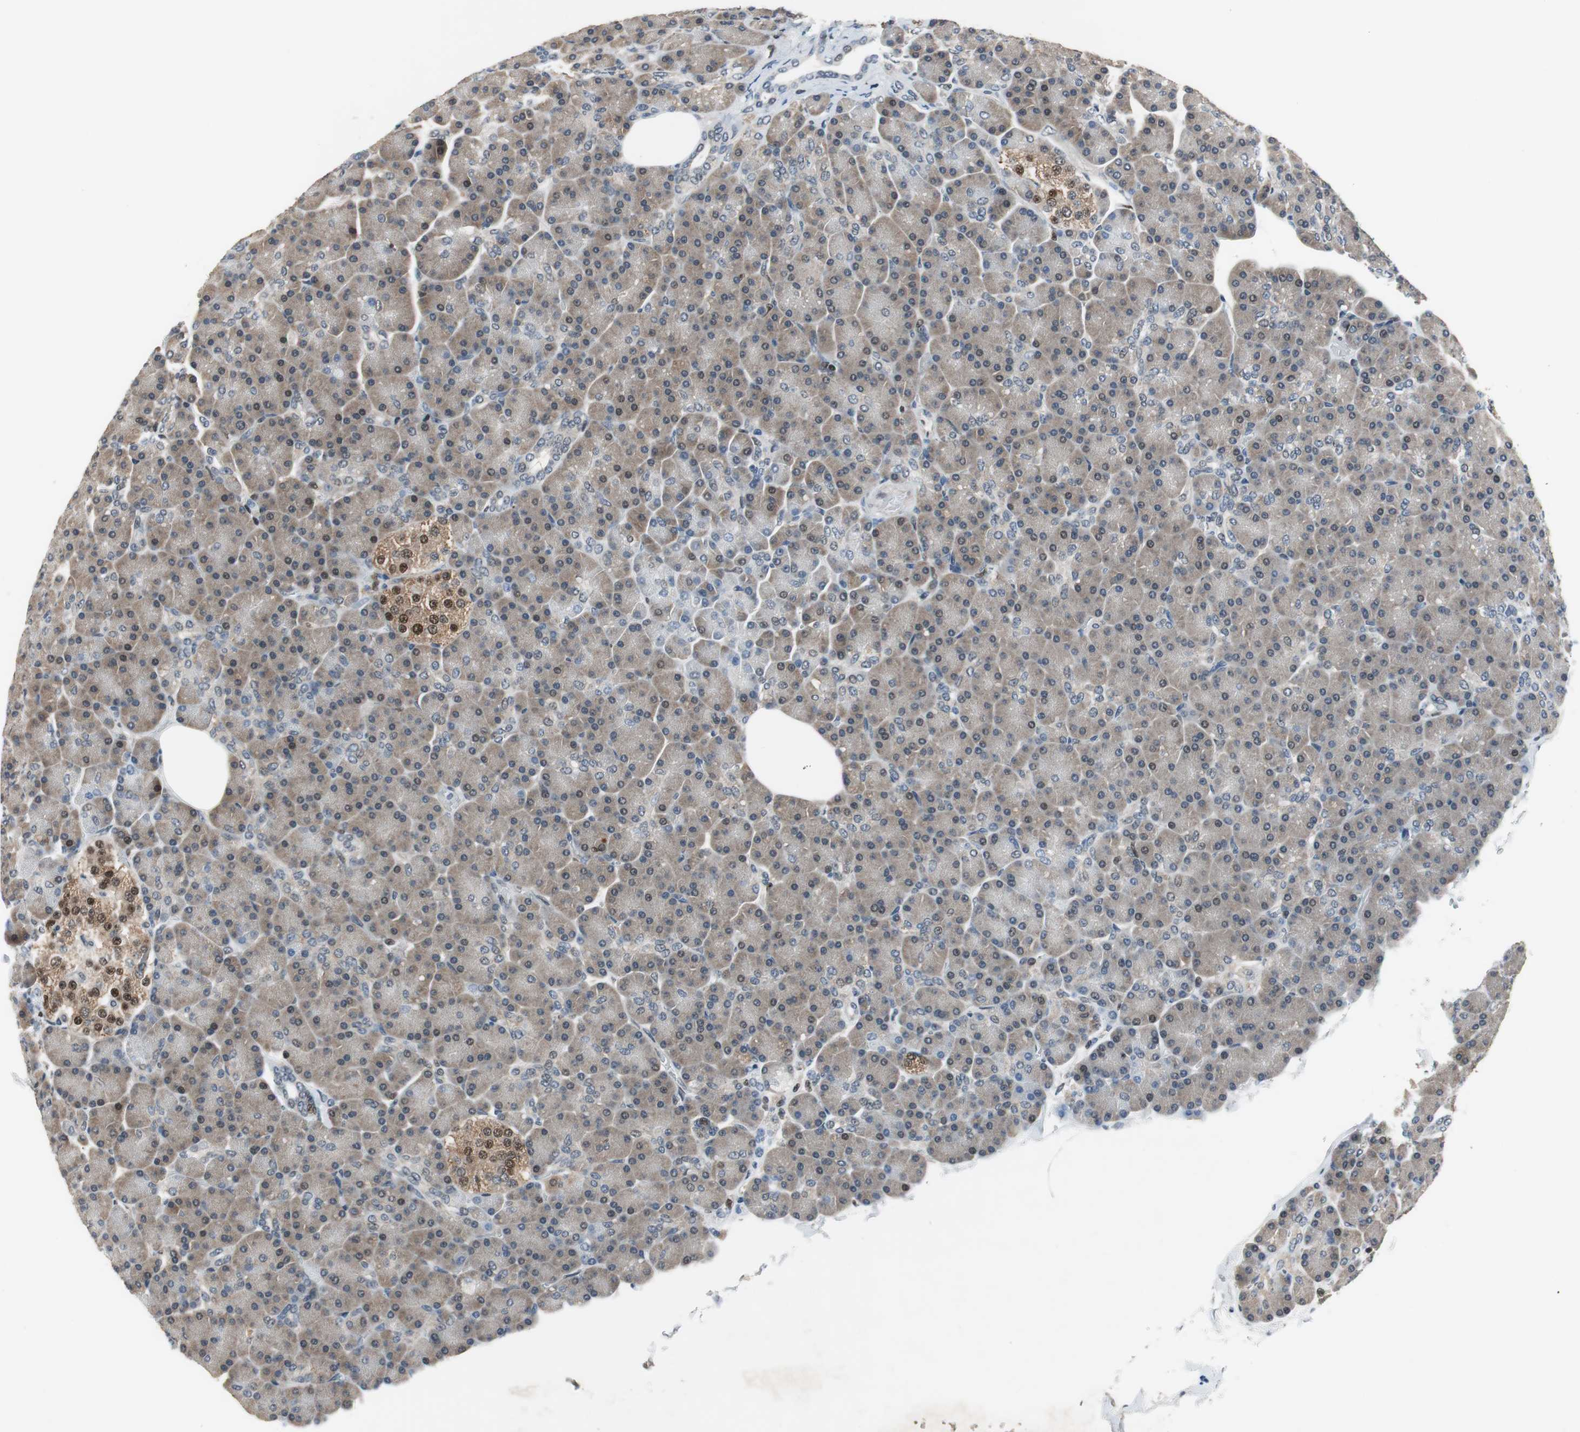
{"staining": {"intensity": "weak", "quantity": "25%-75%", "location": "cytoplasmic/membranous"}, "tissue": "pancreas", "cell_type": "Exocrine glandular cells", "image_type": "normal", "snomed": [{"axis": "morphology", "description": "Normal tissue, NOS"}, {"axis": "topography", "description": "Pancreas"}], "caption": "The immunohistochemical stain labels weak cytoplasmic/membranous positivity in exocrine glandular cells of normal pancreas. The staining is performed using DAB brown chromogen to label protein expression. The nuclei are counter-stained blue using hematoxylin.", "gene": "MAFB", "patient": {"sex": "female", "age": 43}}